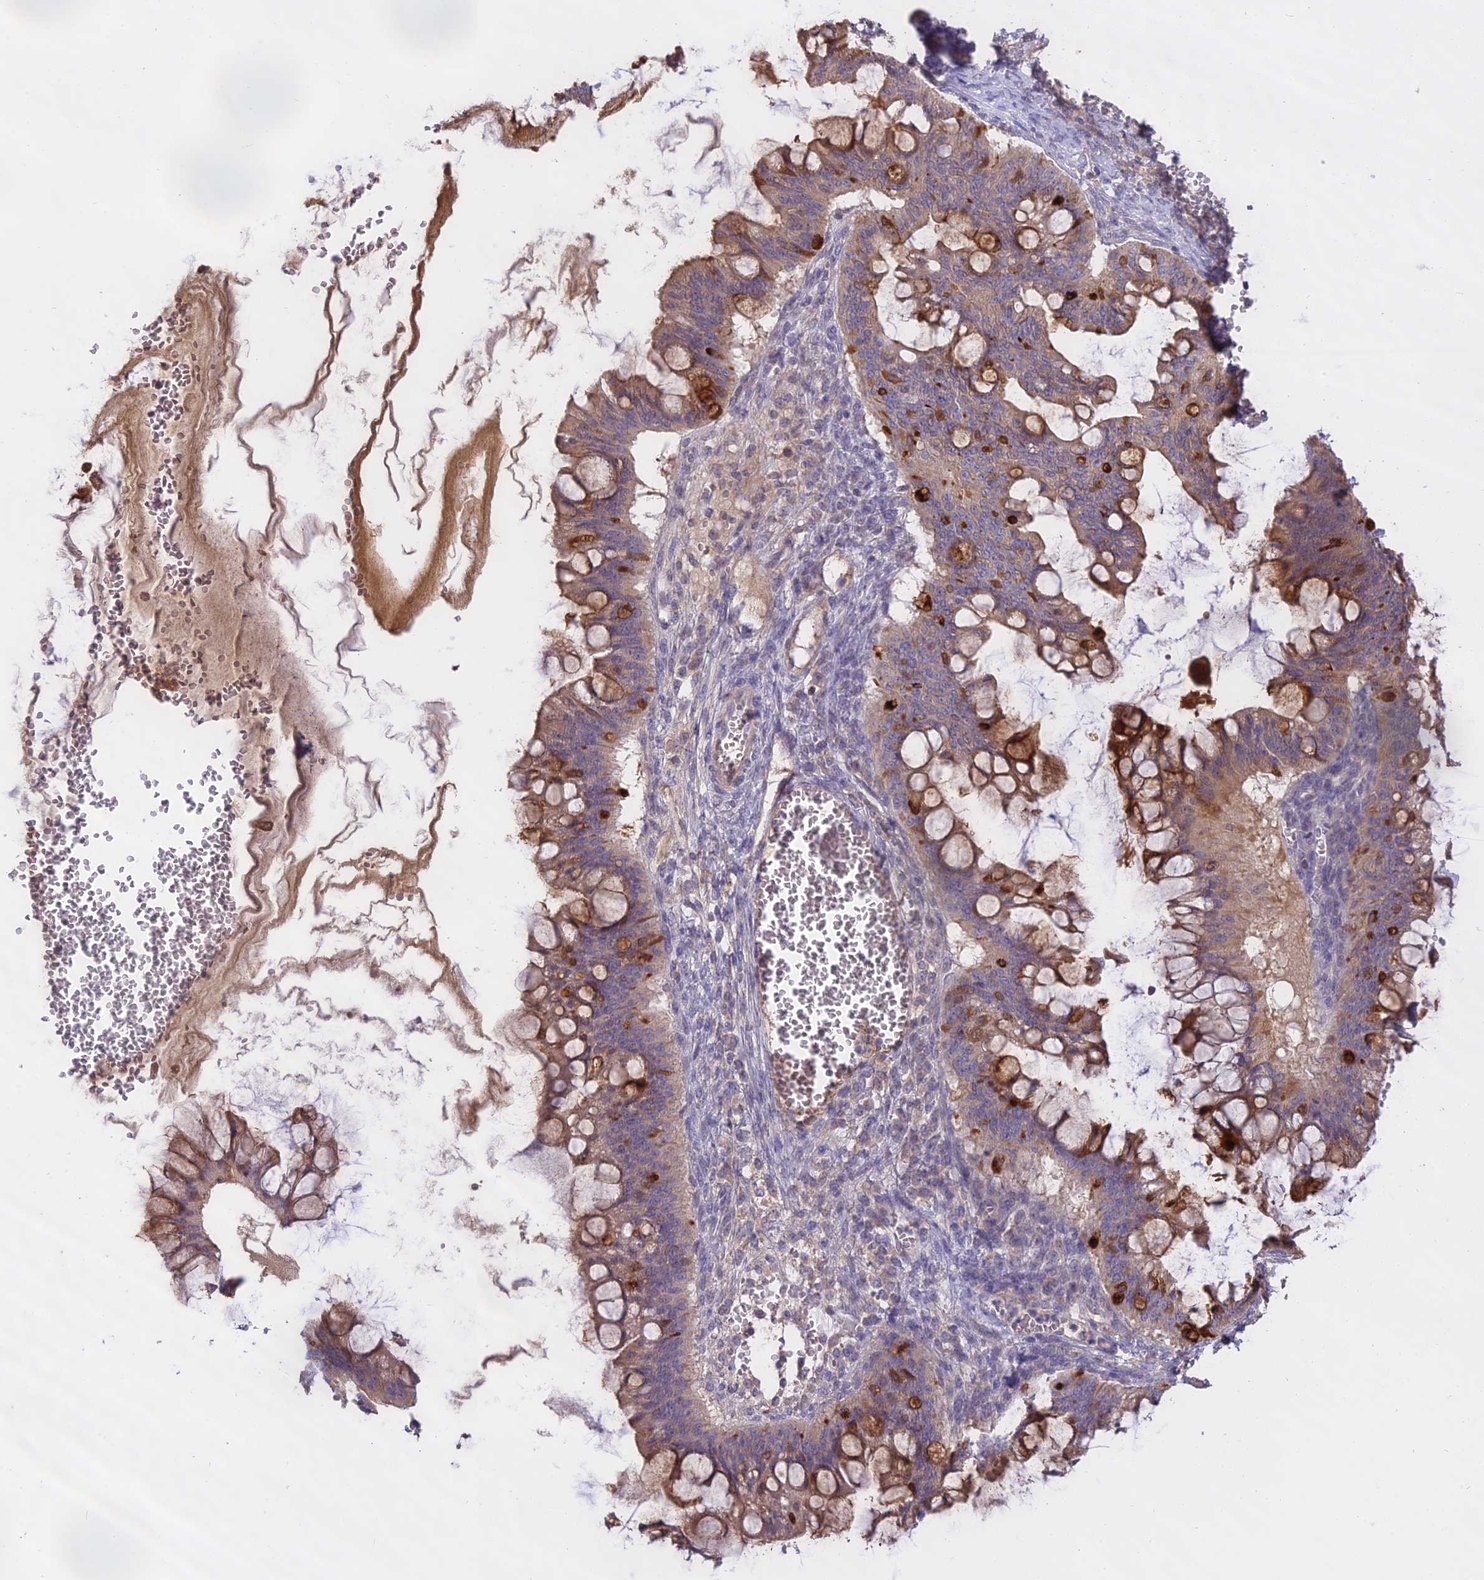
{"staining": {"intensity": "weak", "quantity": "25%-75%", "location": "cytoplasmic/membranous"}, "tissue": "ovarian cancer", "cell_type": "Tumor cells", "image_type": "cancer", "snomed": [{"axis": "morphology", "description": "Cystadenocarcinoma, mucinous, NOS"}, {"axis": "topography", "description": "Ovary"}], "caption": "A histopathology image of human mucinous cystadenocarcinoma (ovarian) stained for a protein reveals weak cytoplasmic/membranous brown staining in tumor cells.", "gene": "WFDC2", "patient": {"sex": "female", "age": 73}}